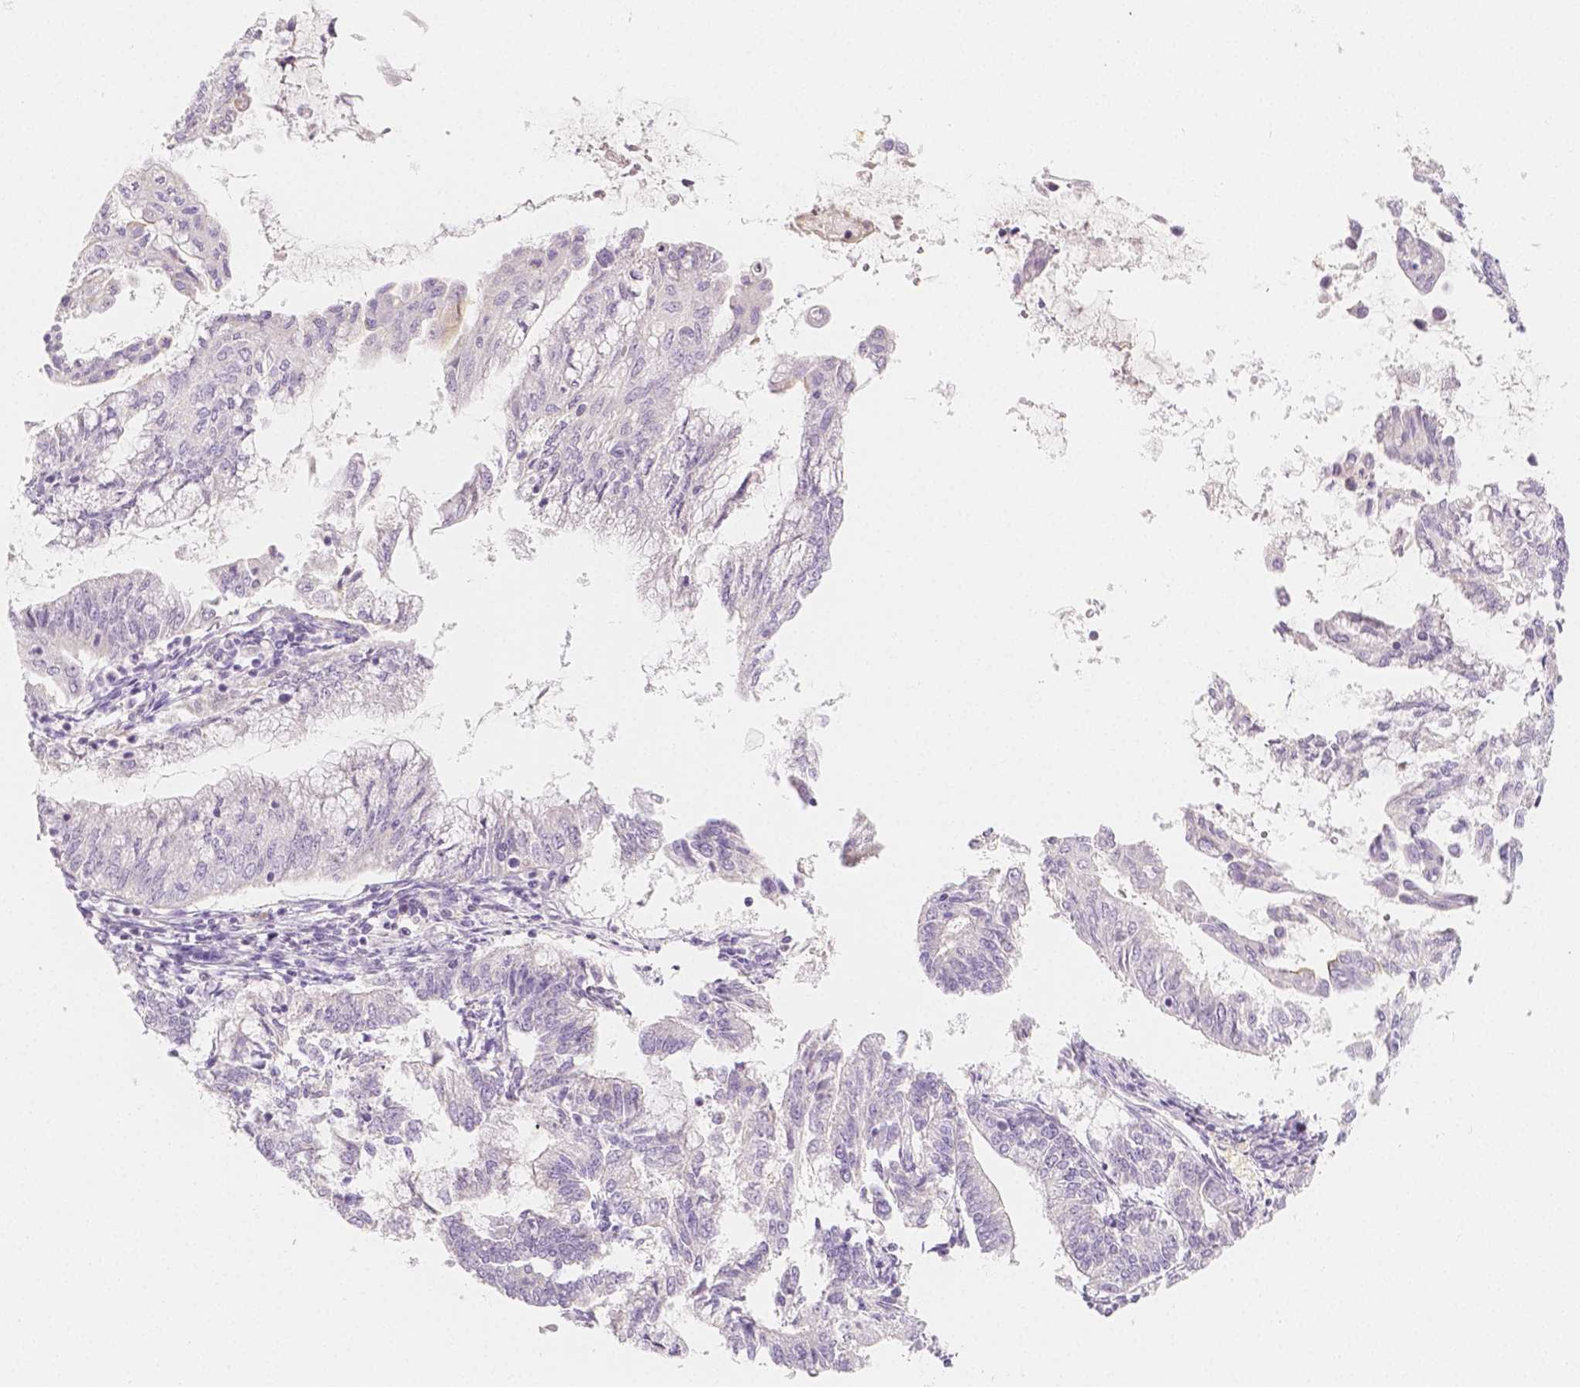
{"staining": {"intensity": "negative", "quantity": "none", "location": "none"}, "tissue": "endometrial cancer", "cell_type": "Tumor cells", "image_type": "cancer", "snomed": [{"axis": "morphology", "description": "Adenocarcinoma, NOS"}, {"axis": "topography", "description": "Endometrium"}], "caption": "A high-resolution photomicrograph shows immunohistochemistry staining of adenocarcinoma (endometrial), which exhibits no significant positivity in tumor cells.", "gene": "BATF", "patient": {"sex": "female", "age": 55}}